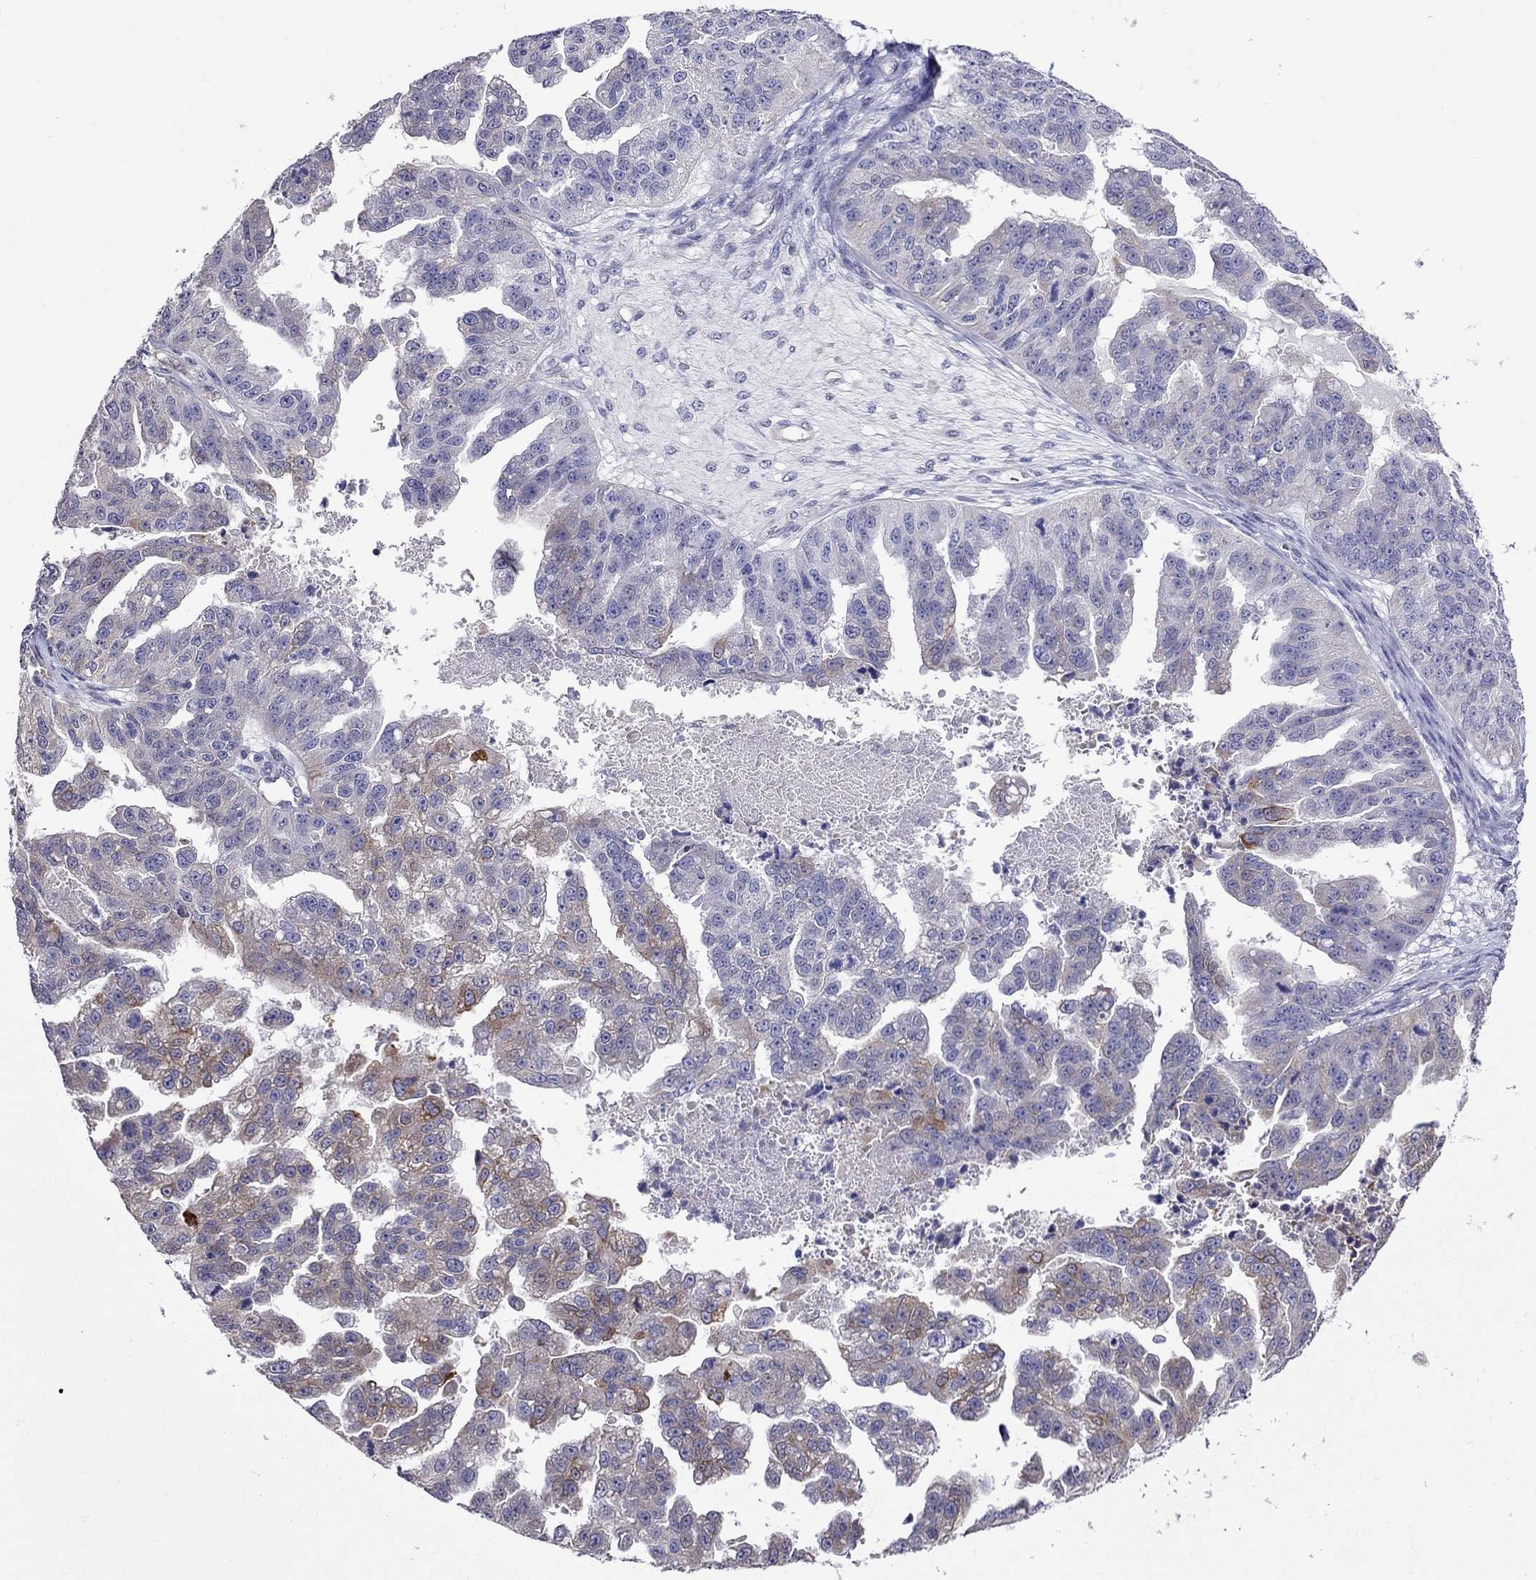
{"staining": {"intensity": "moderate", "quantity": "<25%", "location": "cytoplasmic/membranous"}, "tissue": "ovarian cancer", "cell_type": "Tumor cells", "image_type": "cancer", "snomed": [{"axis": "morphology", "description": "Cystadenocarcinoma, serous, NOS"}, {"axis": "topography", "description": "Ovary"}], "caption": "Moderate cytoplasmic/membranous expression is appreciated in about <25% of tumor cells in ovarian cancer.", "gene": "ADAM28", "patient": {"sex": "female", "age": 58}}